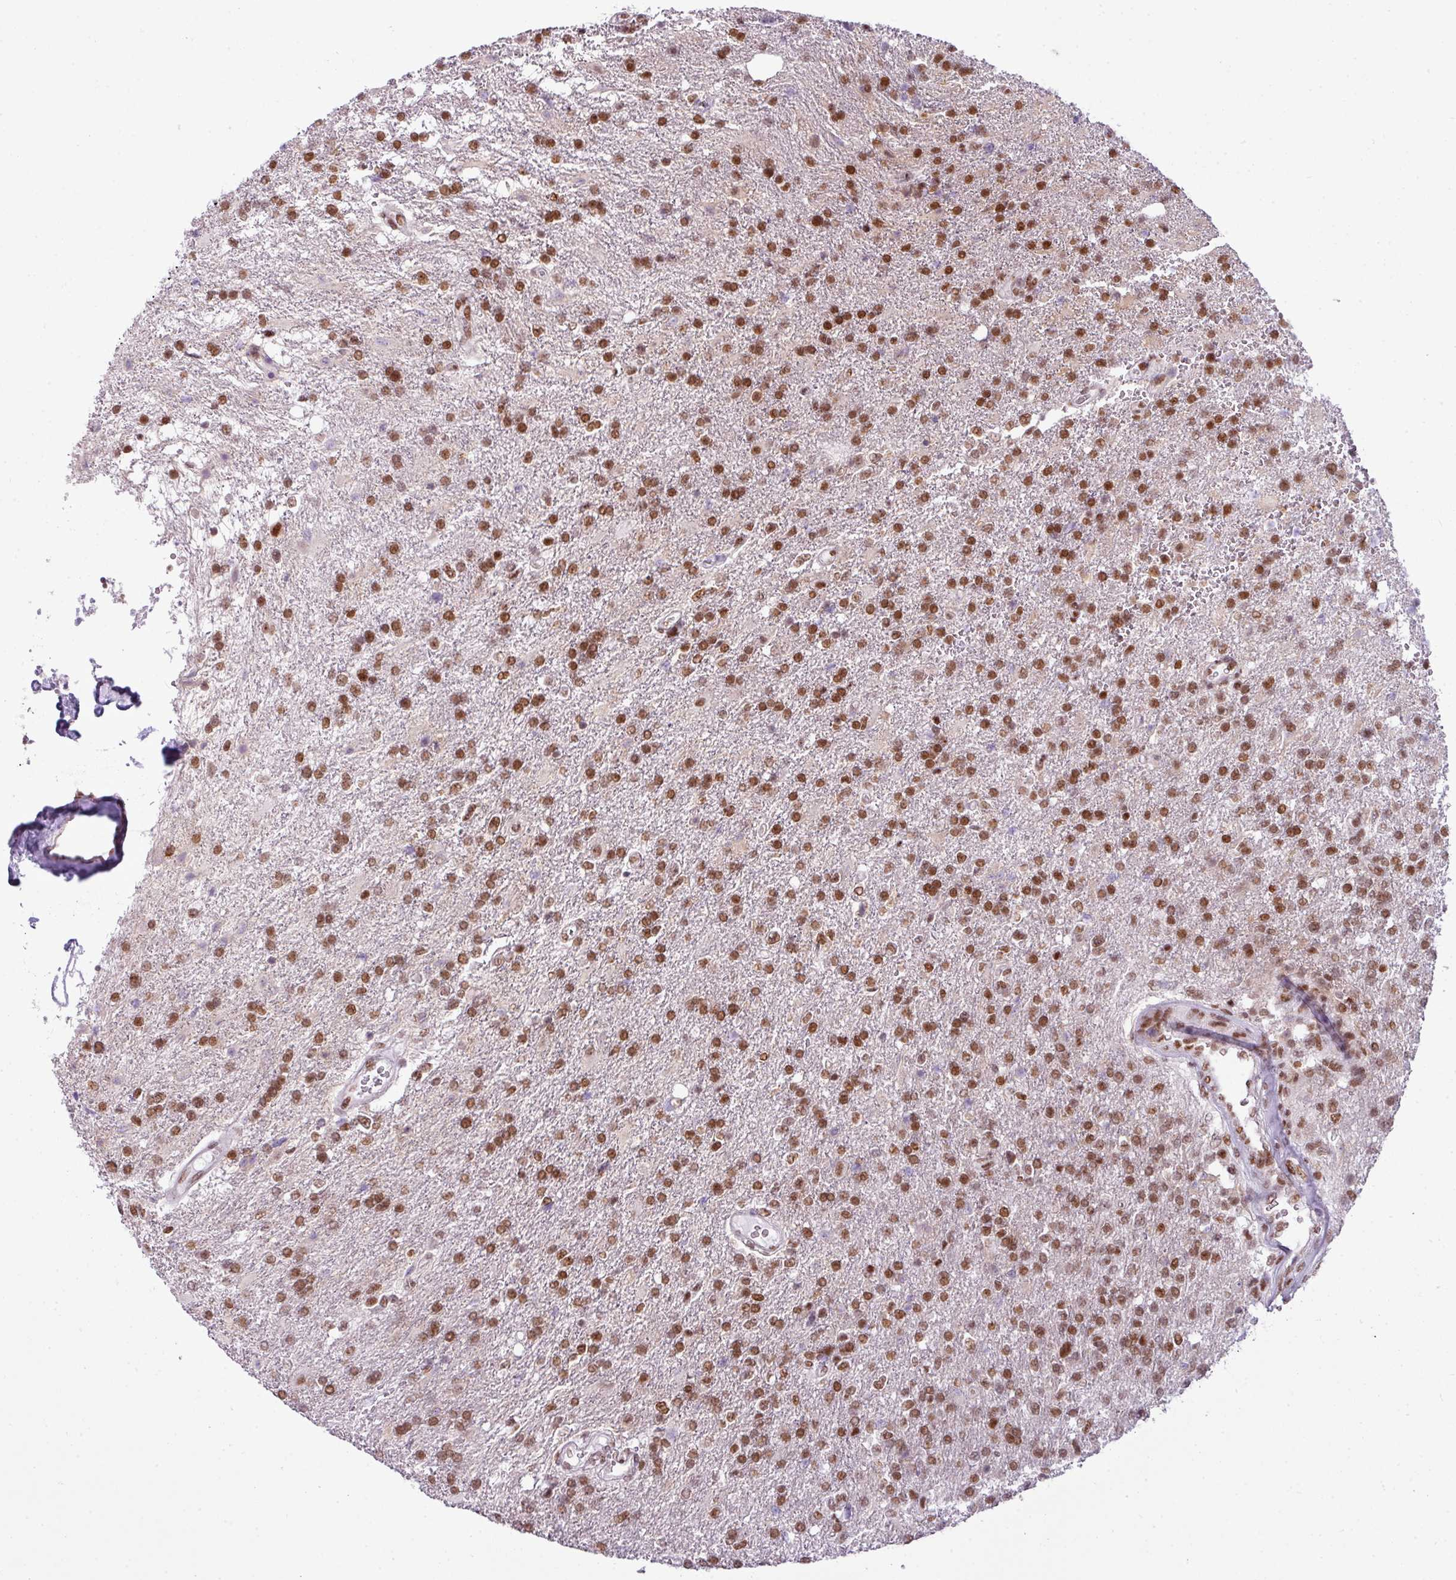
{"staining": {"intensity": "moderate", "quantity": ">75%", "location": "nuclear"}, "tissue": "glioma", "cell_type": "Tumor cells", "image_type": "cancer", "snomed": [{"axis": "morphology", "description": "Glioma, malignant, High grade"}, {"axis": "topography", "description": "Brain"}], "caption": "A histopathology image of malignant glioma (high-grade) stained for a protein exhibits moderate nuclear brown staining in tumor cells. (DAB (3,3'-diaminobenzidine) IHC, brown staining for protein, blue staining for nuclei).", "gene": "ARL6IP4", "patient": {"sex": "male", "age": 56}}